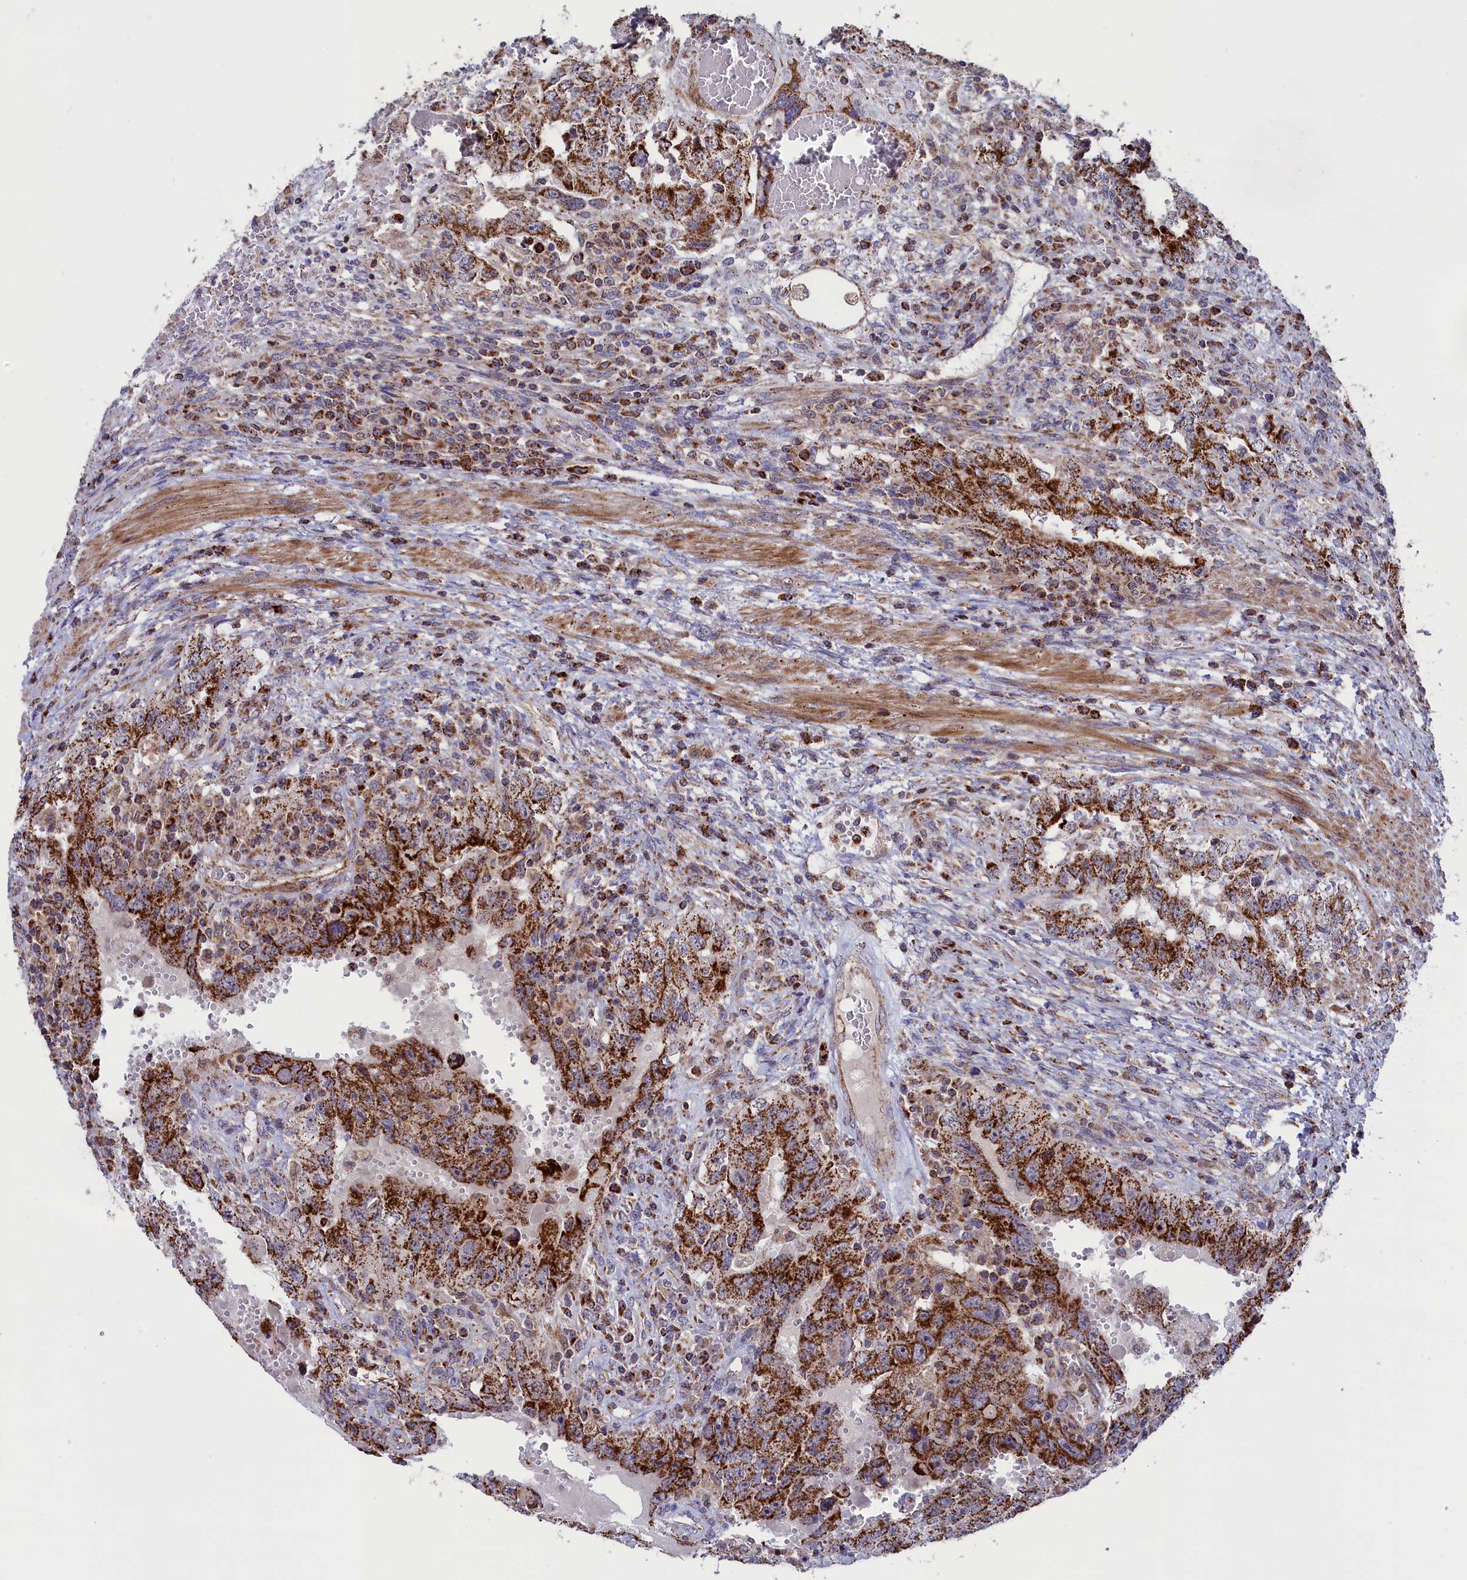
{"staining": {"intensity": "strong", "quantity": ">75%", "location": "cytoplasmic/membranous"}, "tissue": "testis cancer", "cell_type": "Tumor cells", "image_type": "cancer", "snomed": [{"axis": "morphology", "description": "Carcinoma, Embryonal, NOS"}, {"axis": "topography", "description": "Testis"}], "caption": "An immunohistochemistry (IHC) photomicrograph of tumor tissue is shown. Protein staining in brown highlights strong cytoplasmic/membranous positivity in testis cancer within tumor cells.", "gene": "TIMM44", "patient": {"sex": "male", "age": 26}}